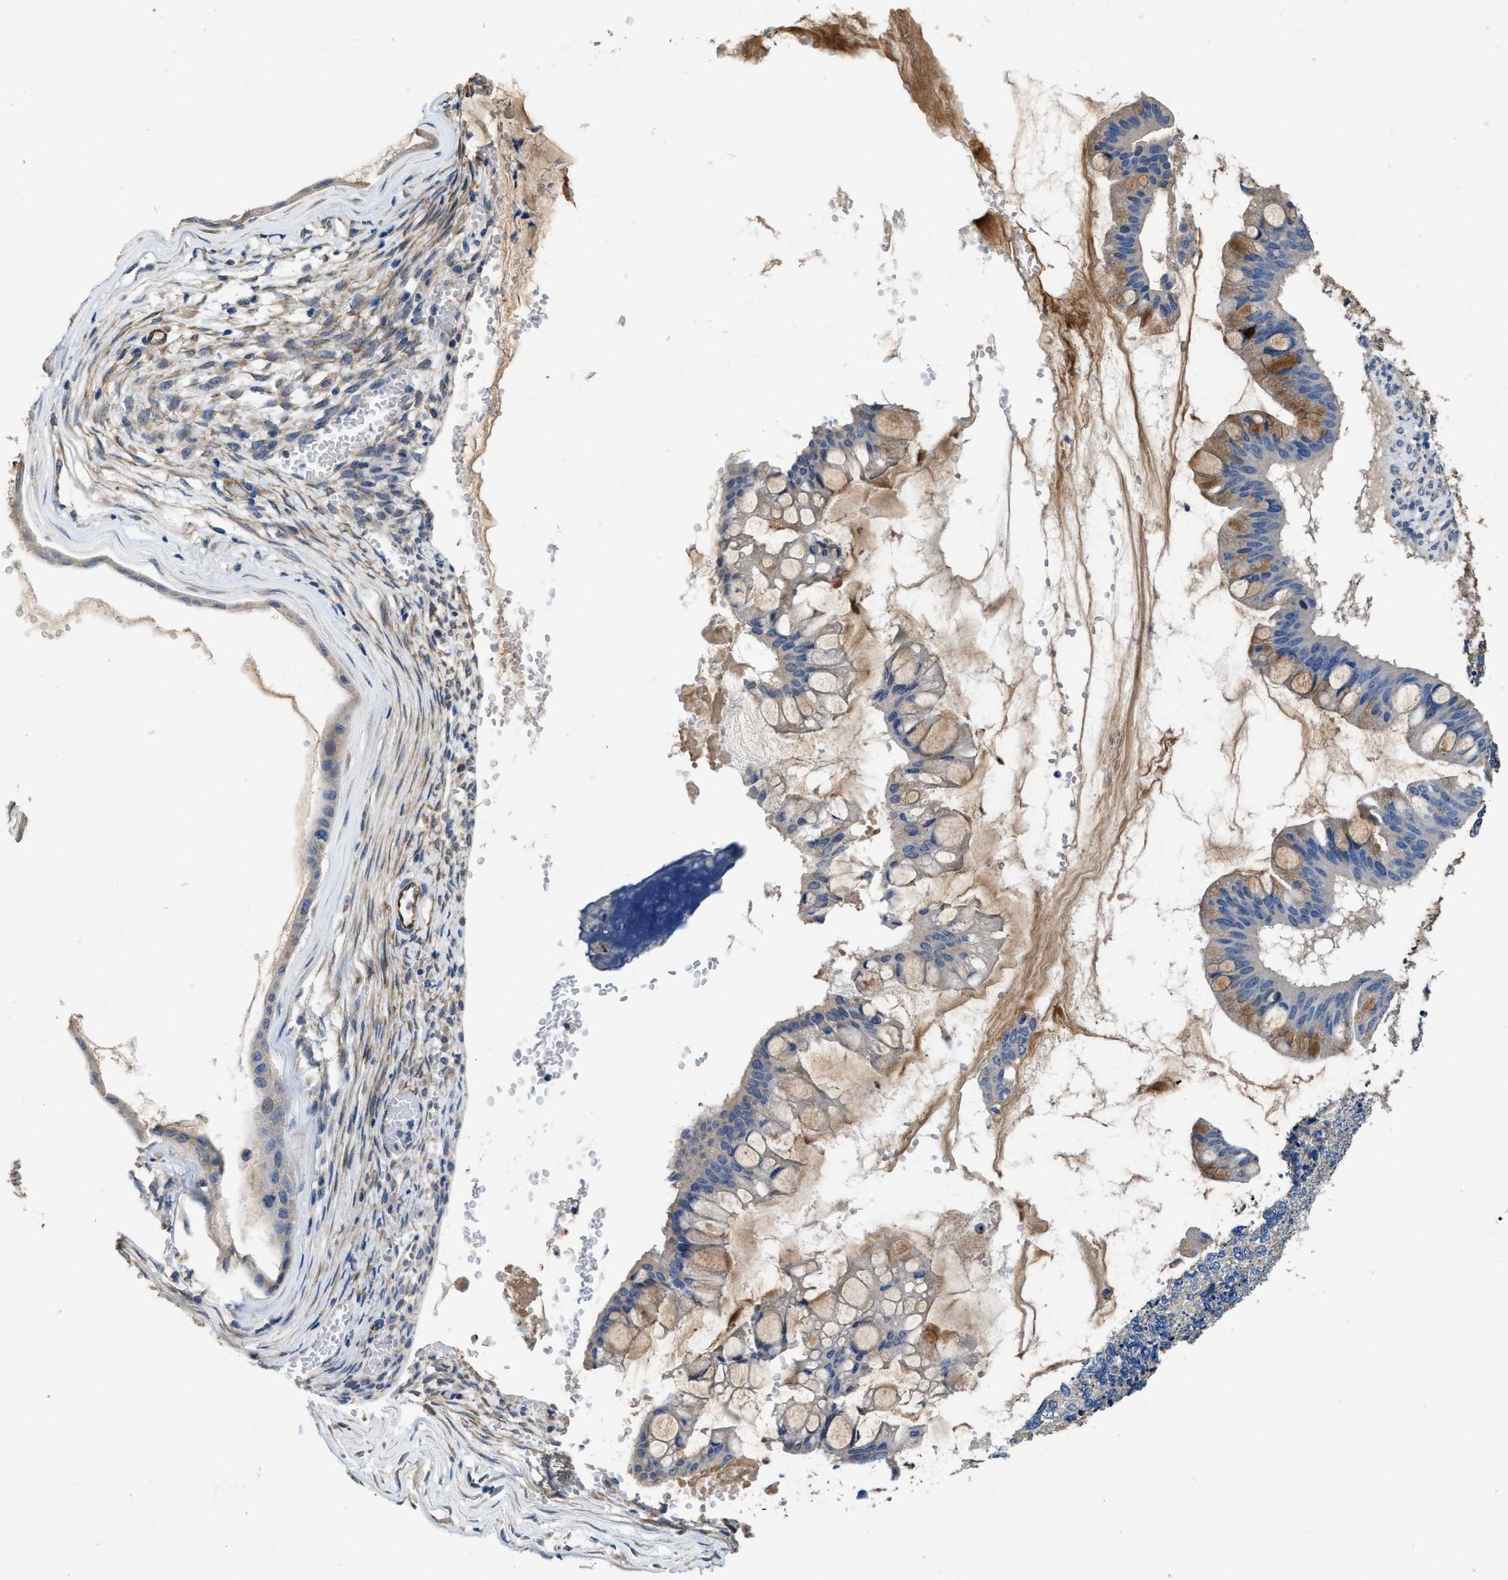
{"staining": {"intensity": "moderate", "quantity": "25%-75%", "location": "cytoplasmic/membranous"}, "tissue": "ovarian cancer", "cell_type": "Tumor cells", "image_type": "cancer", "snomed": [{"axis": "morphology", "description": "Cystadenocarcinoma, mucinous, NOS"}, {"axis": "topography", "description": "Ovary"}], "caption": "A photomicrograph of human mucinous cystadenocarcinoma (ovarian) stained for a protein shows moderate cytoplasmic/membranous brown staining in tumor cells. The protein of interest is shown in brown color, while the nuclei are stained blue.", "gene": "PEG10", "patient": {"sex": "female", "age": 73}}